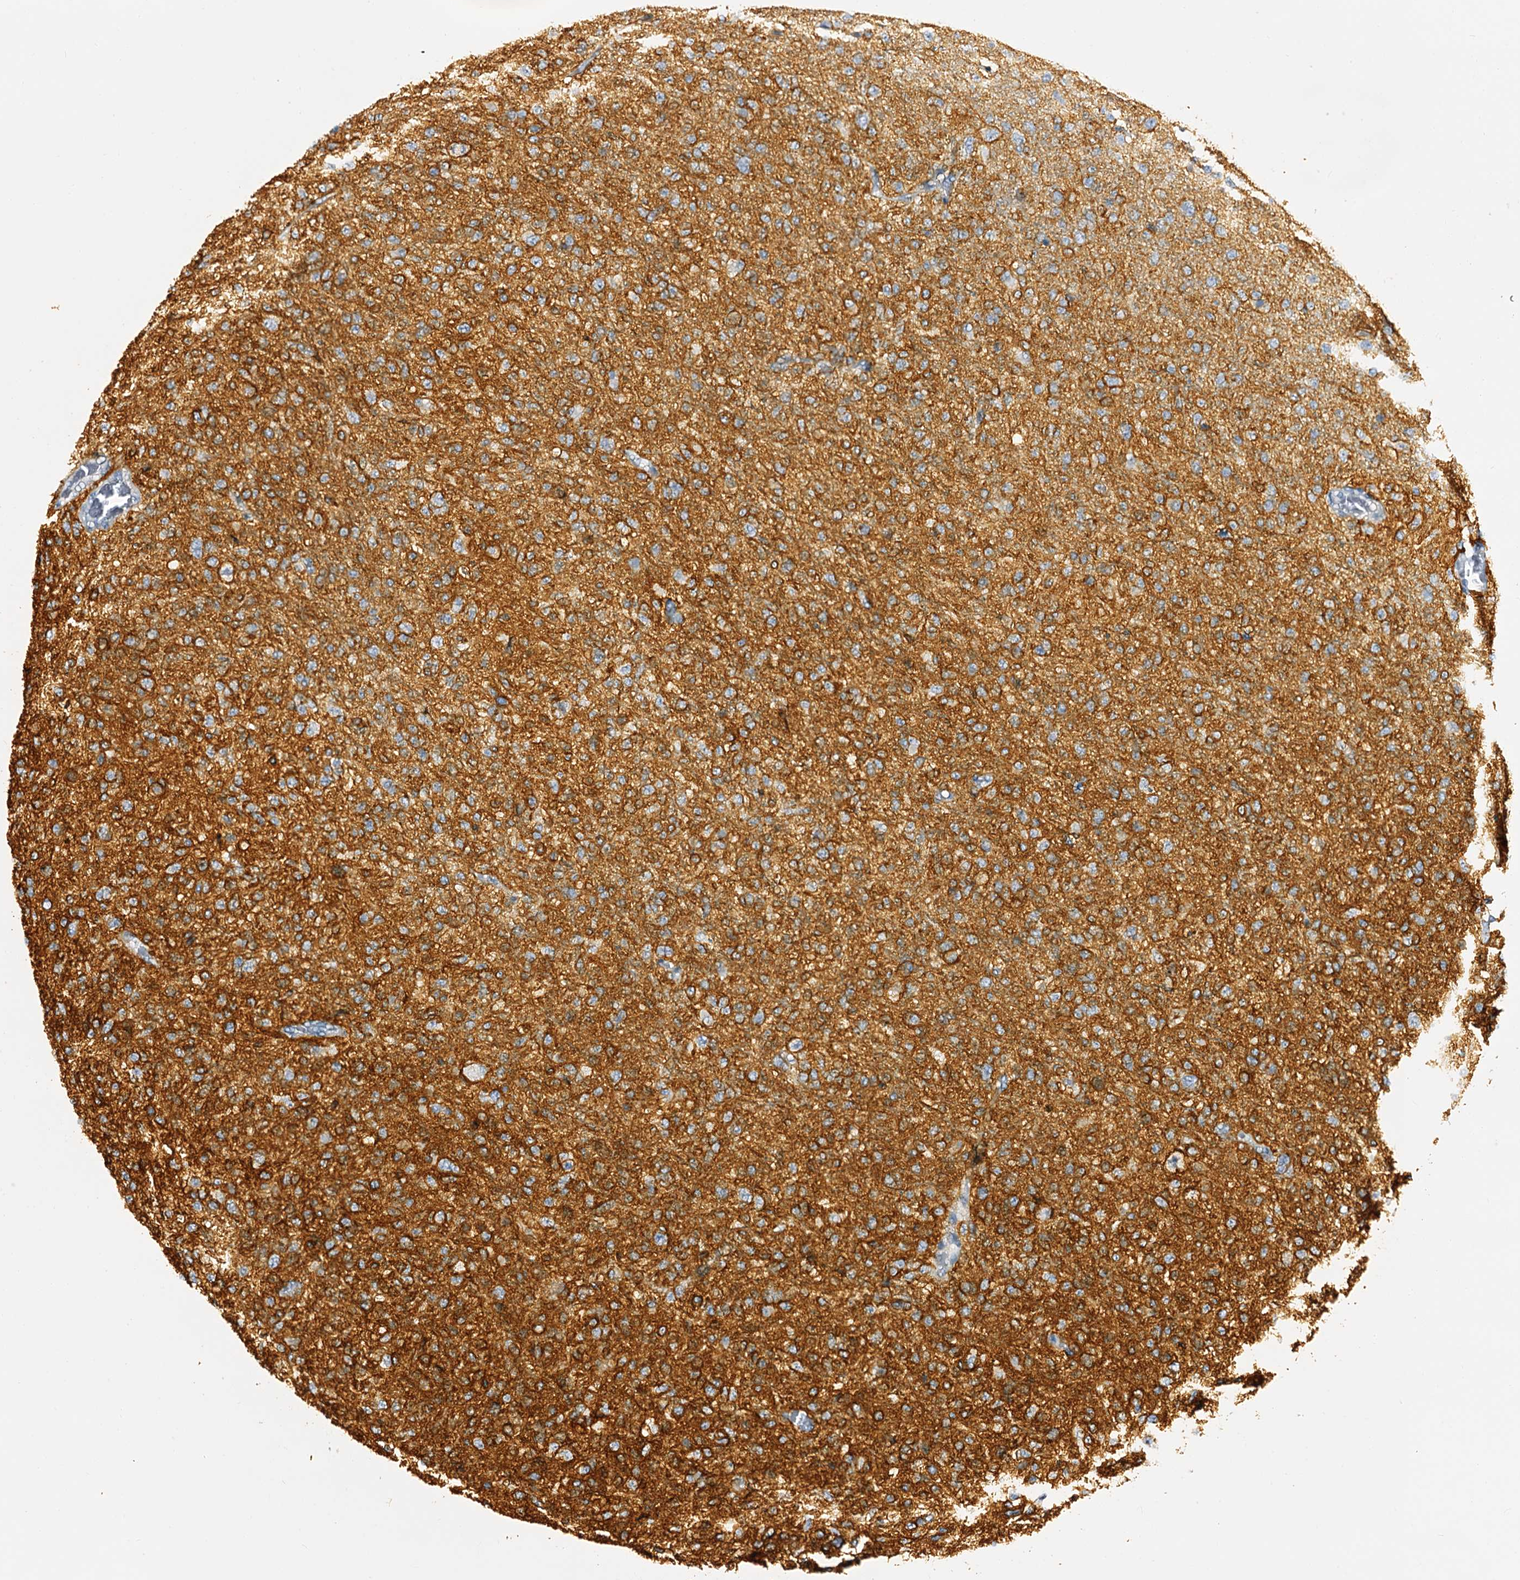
{"staining": {"intensity": "negative", "quantity": "none", "location": "none"}, "tissue": "glioma", "cell_type": "Tumor cells", "image_type": "cancer", "snomed": [{"axis": "morphology", "description": "Glioma, malignant, High grade"}, {"axis": "topography", "description": "Brain"}], "caption": "DAB (3,3'-diaminobenzidine) immunohistochemical staining of human glioma exhibits no significant positivity in tumor cells.", "gene": "SLC1A3", "patient": {"sex": "female", "age": 74}}